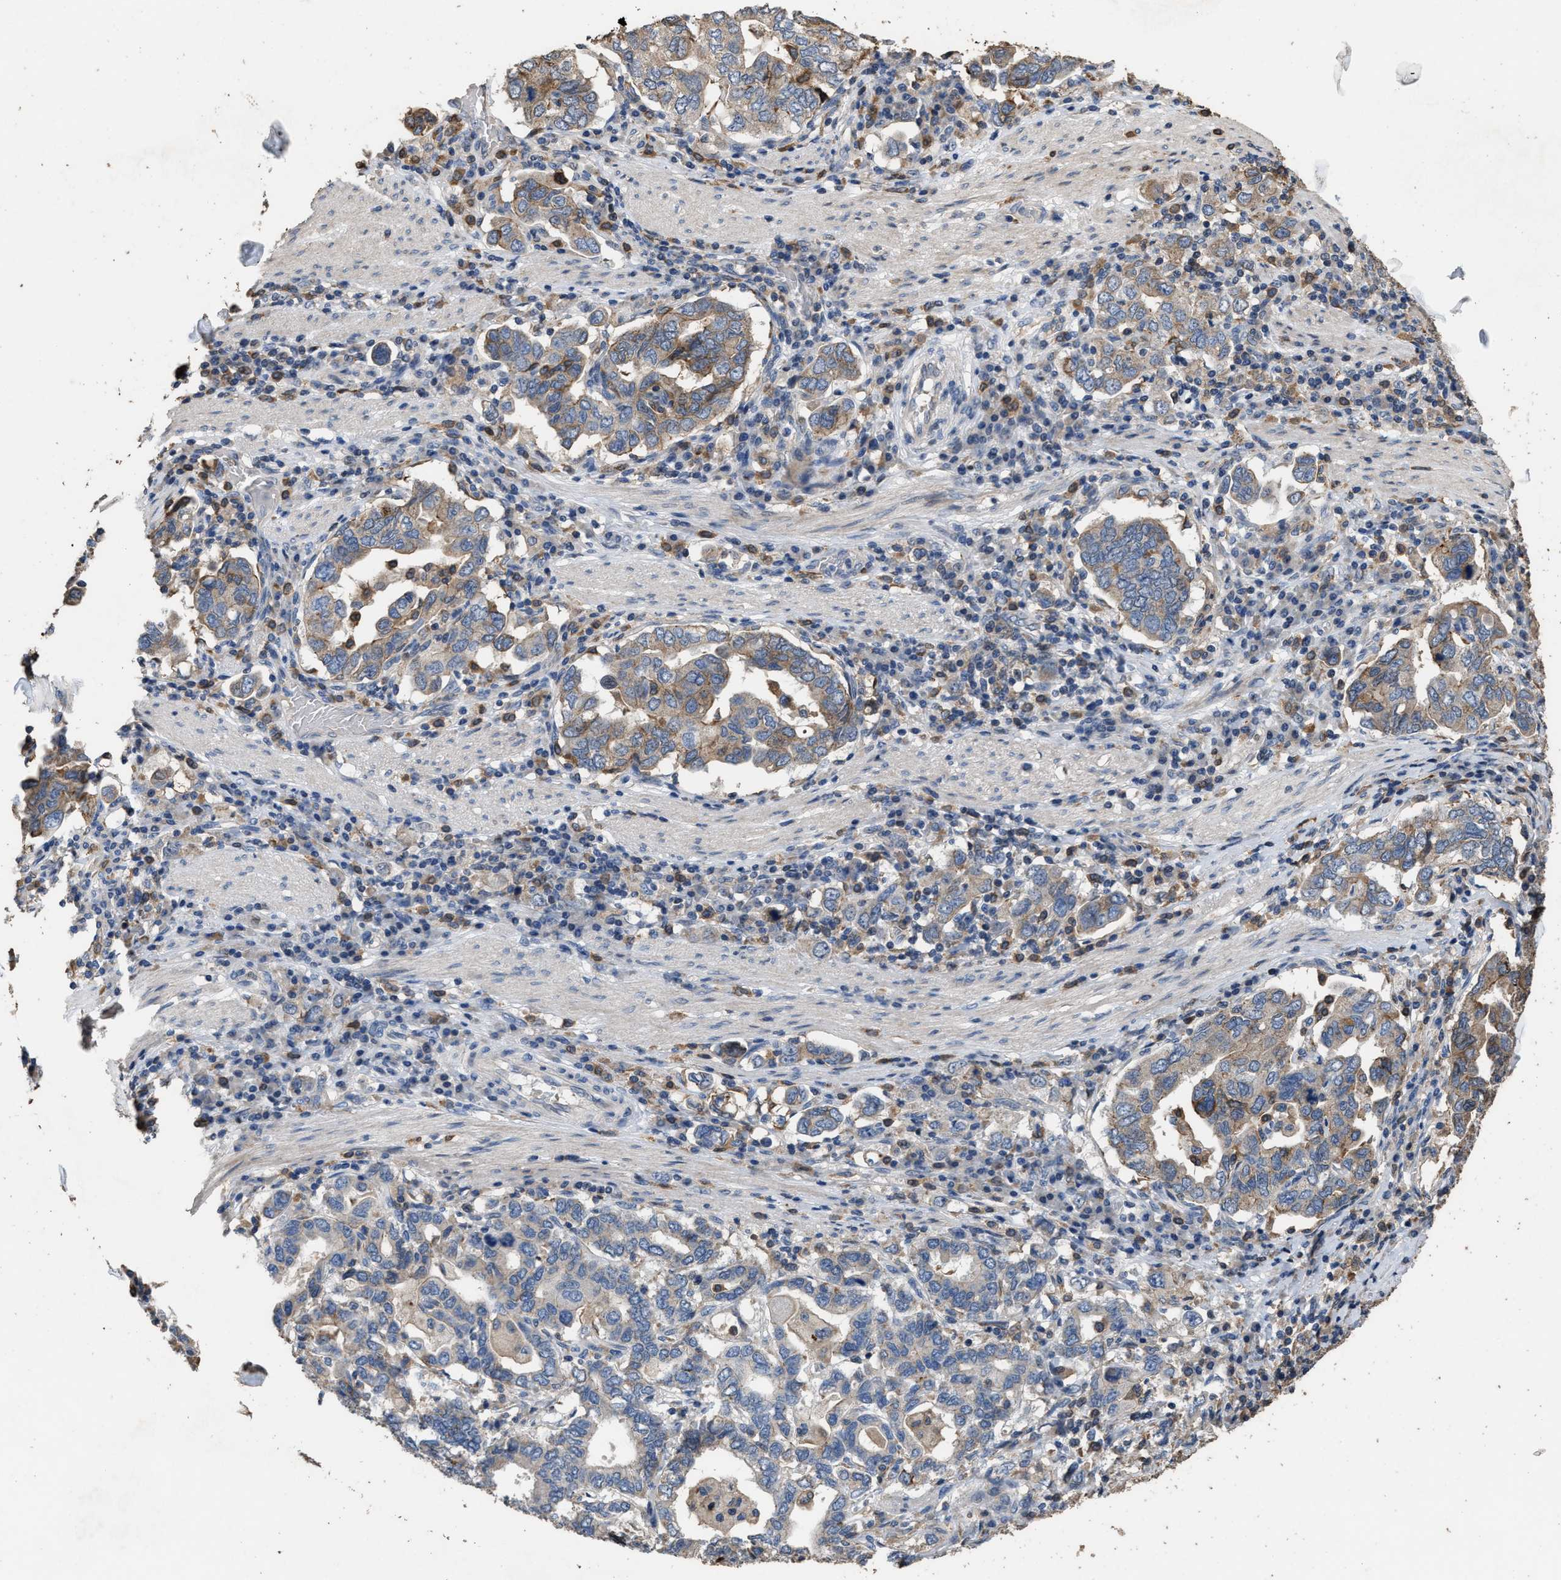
{"staining": {"intensity": "moderate", "quantity": "<25%", "location": "cytoplasmic/membranous"}, "tissue": "stomach cancer", "cell_type": "Tumor cells", "image_type": "cancer", "snomed": [{"axis": "morphology", "description": "Adenocarcinoma, NOS"}, {"axis": "topography", "description": "Stomach, upper"}], "caption": "Protein expression analysis of human stomach adenocarcinoma reveals moderate cytoplasmic/membranous expression in about <25% of tumor cells.", "gene": "TDRKH", "patient": {"sex": "male", "age": 62}}